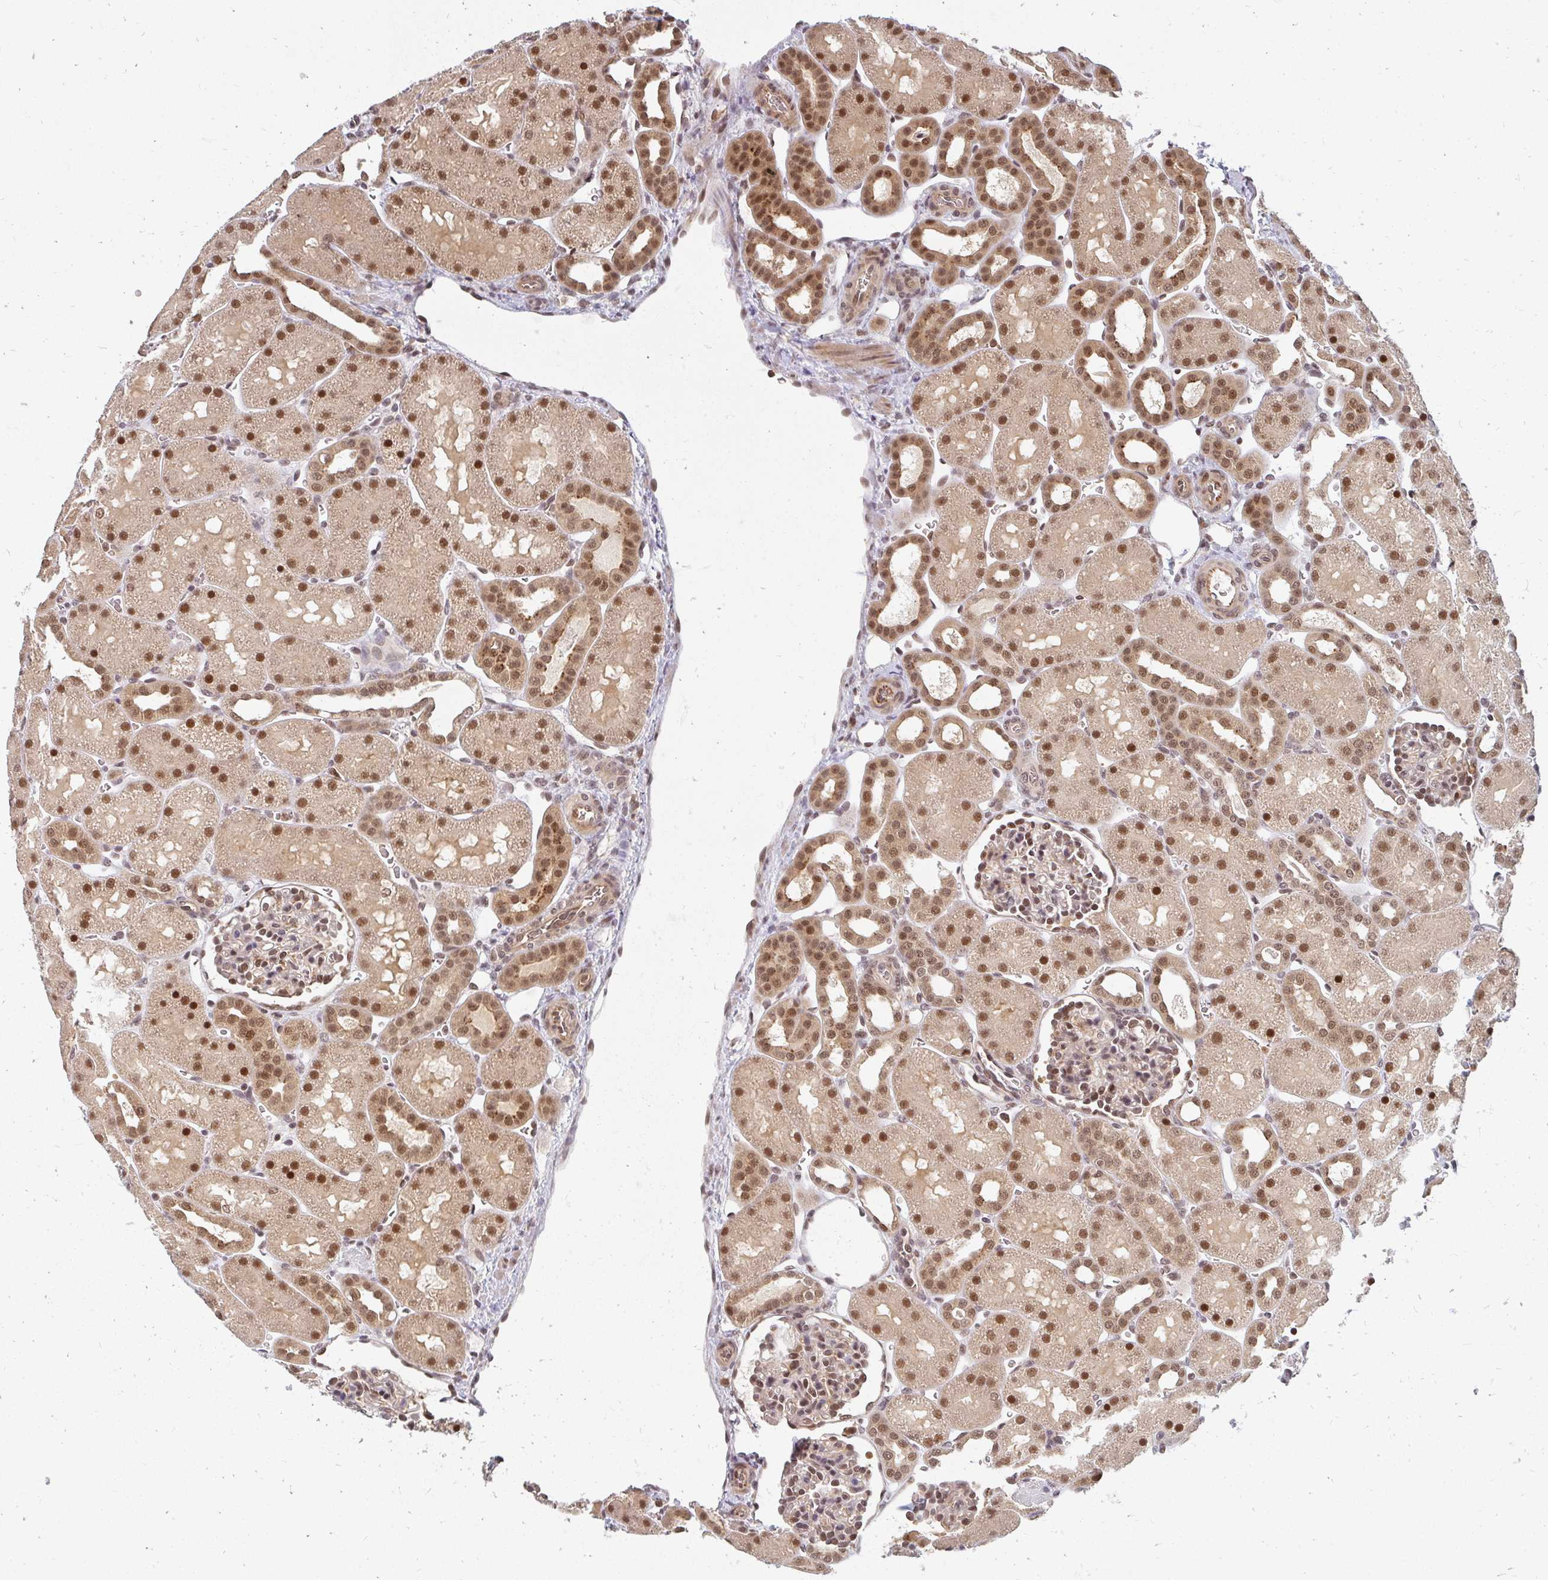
{"staining": {"intensity": "moderate", "quantity": "25%-75%", "location": "nuclear"}, "tissue": "kidney", "cell_type": "Cells in glomeruli", "image_type": "normal", "snomed": [{"axis": "morphology", "description": "Normal tissue, NOS"}, {"axis": "topography", "description": "Kidney"}], "caption": "Protein staining of benign kidney displays moderate nuclear staining in about 25%-75% of cells in glomeruli. Using DAB (3,3'-diaminobenzidine) (brown) and hematoxylin (blue) stains, captured at high magnification using brightfield microscopy.", "gene": "GTF3C6", "patient": {"sex": "male", "age": 2}}